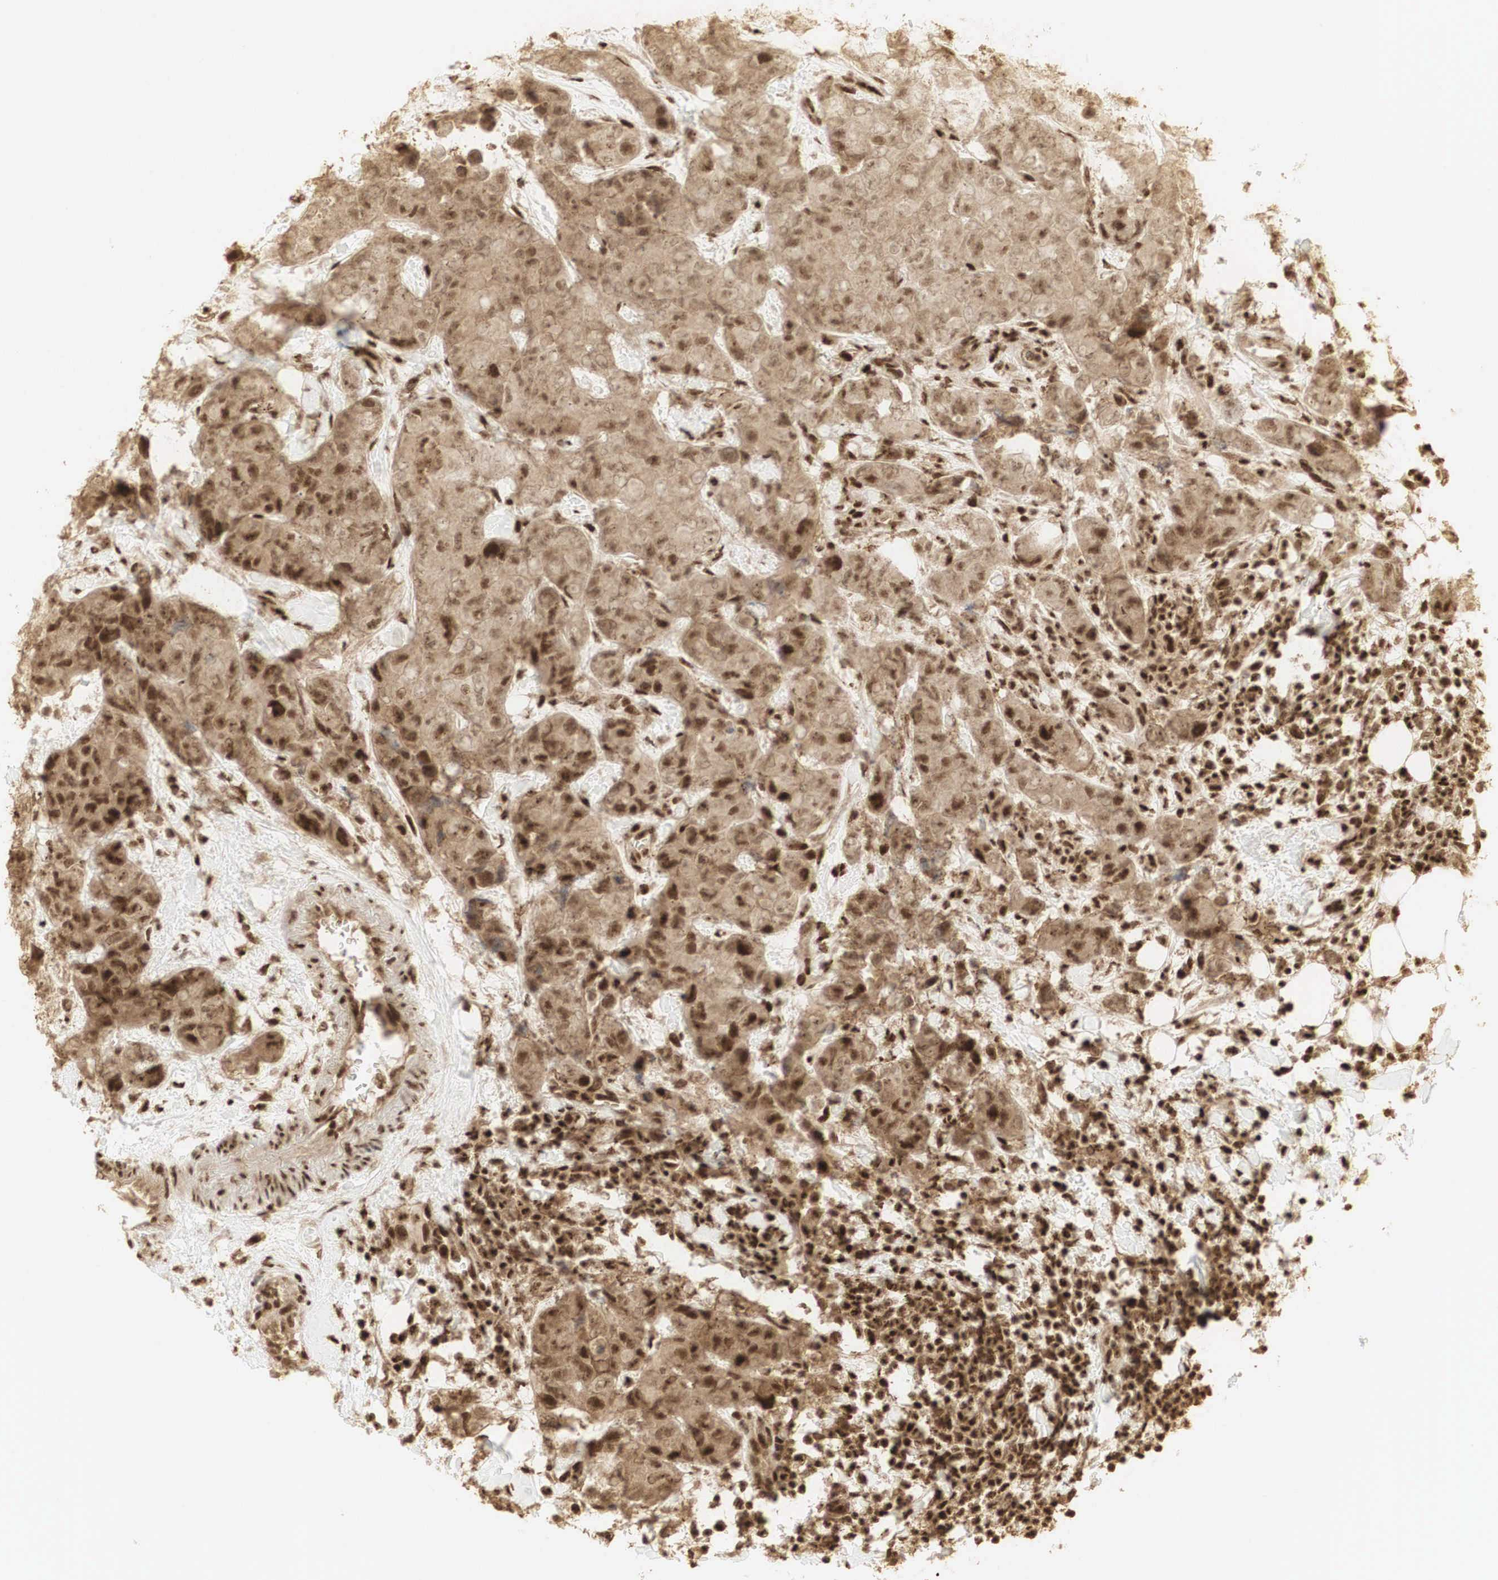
{"staining": {"intensity": "moderate", "quantity": ">75%", "location": "cytoplasmic/membranous,nuclear"}, "tissue": "breast cancer", "cell_type": "Tumor cells", "image_type": "cancer", "snomed": [{"axis": "morphology", "description": "Duct carcinoma"}, {"axis": "topography", "description": "Breast"}], "caption": "This micrograph shows immunohistochemistry (IHC) staining of human breast cancer (intraductal carcinoma), with medium moderate cytoplasmic/membranous and nuclear positivity in about >75% of tumor cells.", "gene": "RNF113A", "patient": {"sex": "female", "age": 91}}